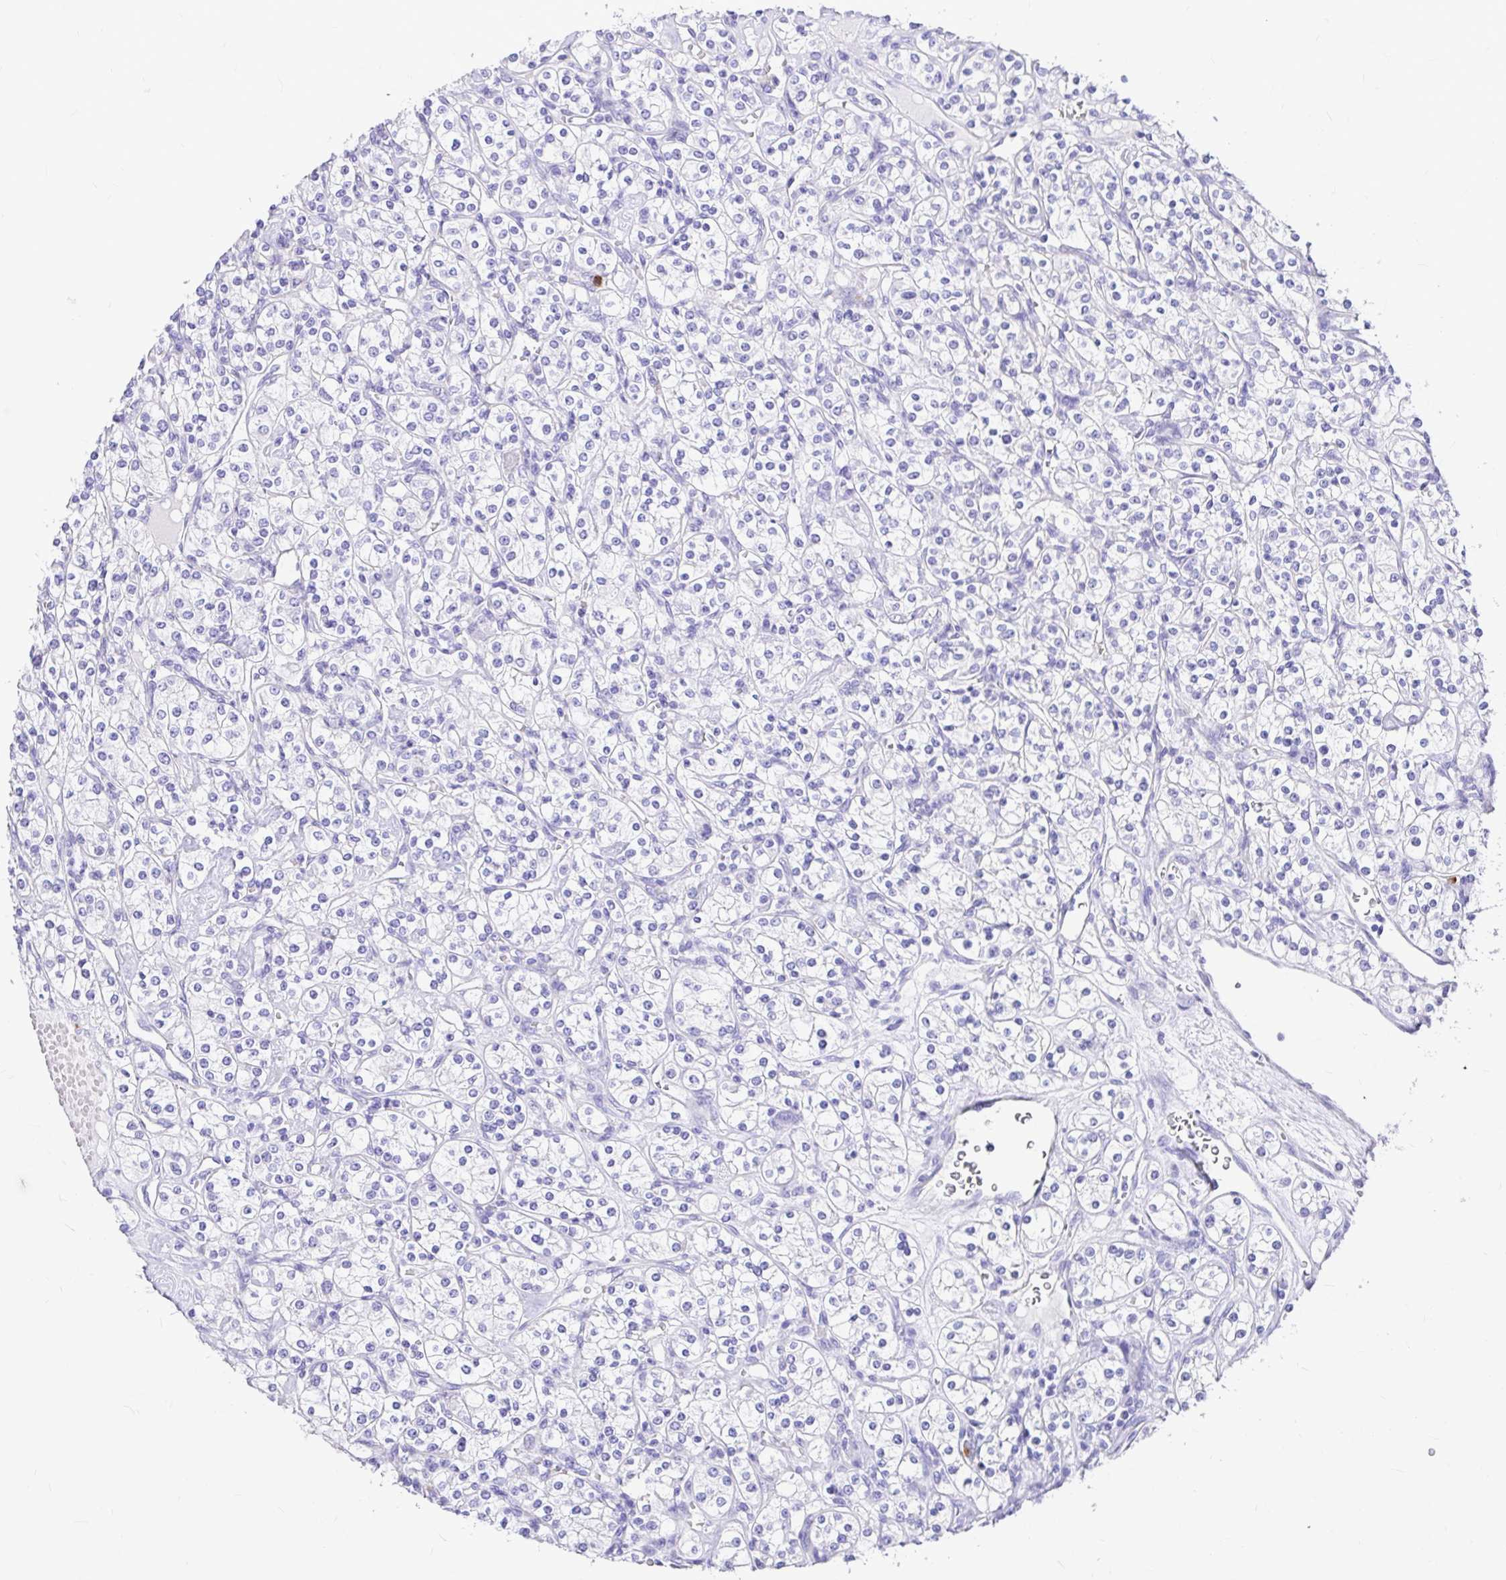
{"staining": {"intensity": "negative", "quantity": "none", "location": "none"}, "tissue": "renal cancer", "cell_type": "Tumor cells", "image_type": "cancer", "snomed": [{"axis": "morphology", "description": "Adenocarcinoma, NOS"}, {"axis": "topography", "description": "Kidney"}], "caption": "A micrograph of human renal adenocarcinoma is negative for staining in tumor cells. Brightfield microscopy of IHC stained with DAB (brown) and hematoxylin (blue), captured at high magnification.", "gene": "CLEC1B", "patient": {"sex": "male", "age": 77}}